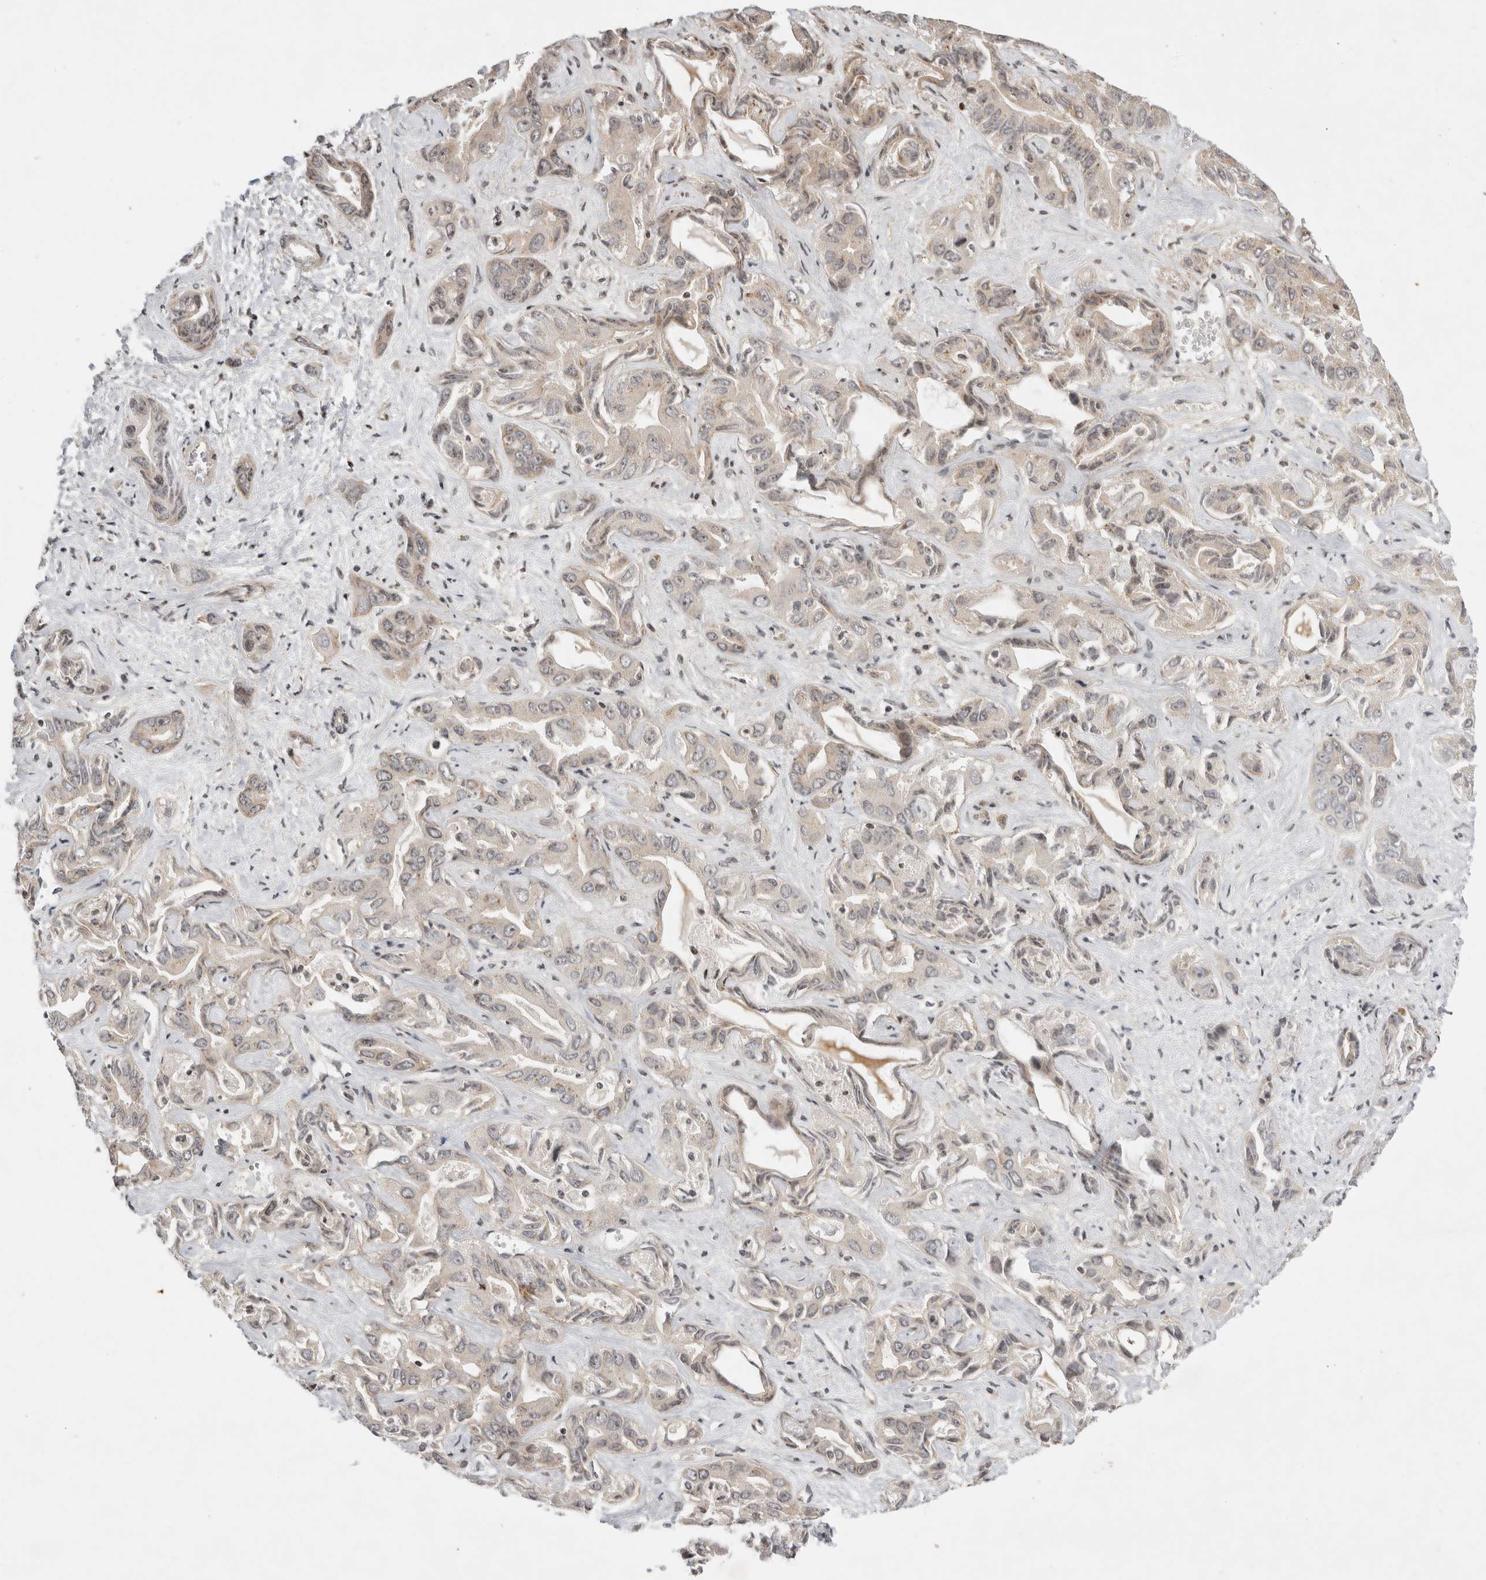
{"staining": {"intensity": "weak", "quantity": "<25%", "location": "cytoplasmic/membranous"}, "tissue": "liver cancer", "cell_type": "Tumor cells", "image_type": "cancer", "snomed": [{"axis": "morphology", "description": "Cholangiocarcinoma"}, {"axis": "topography", "description": "Liver"}], "caption": "Human liver cancer (cholangiocarcinoma) stained for a protein using IHC shows no positivity in tumor cells.", "gene": "EIF2AK1", "patient": {"sex": "female", "age": 52}}